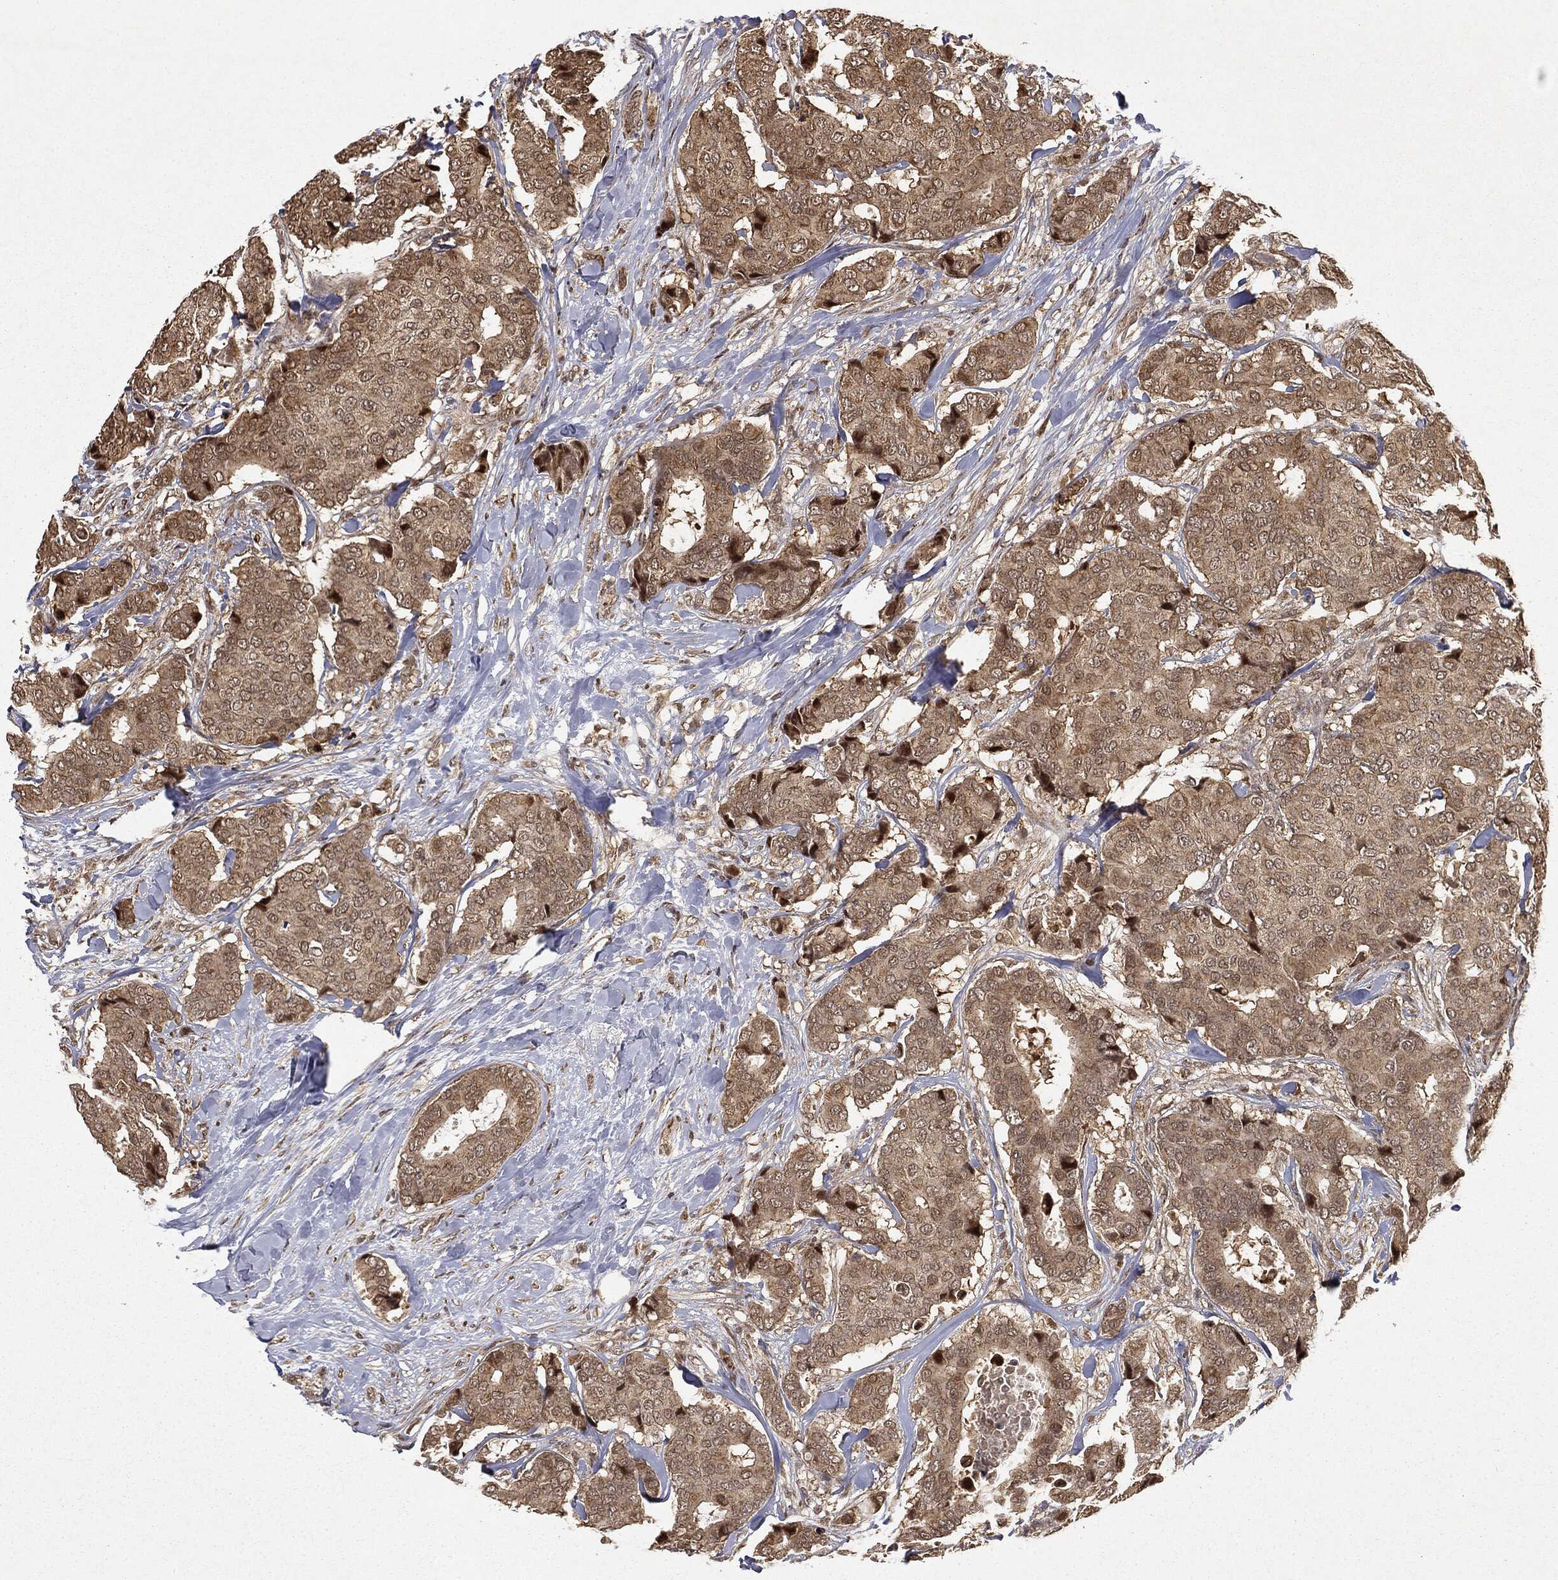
{"staining": {"intensity": "moderate", "quantity": ">75%", "location": "cytoplasmic/membranous"}, "tissue": "breast cancer", "cell_type": "Tumor cells", "image_type": "cancer", "snomed": [{"axis": "morphology", "description": "Duct carcinoma"}, {"axis": "topography", "description": "Breast"}], "caption": "Immunohistochemical staining of human infiltrating ductal carcinoma (breast) displays moderate cytoplasmic/membranous protein staining in about >75% of tumor cells.", "gene": "ZNHIT6", "patient": {"sex": "female", "age": 75}}